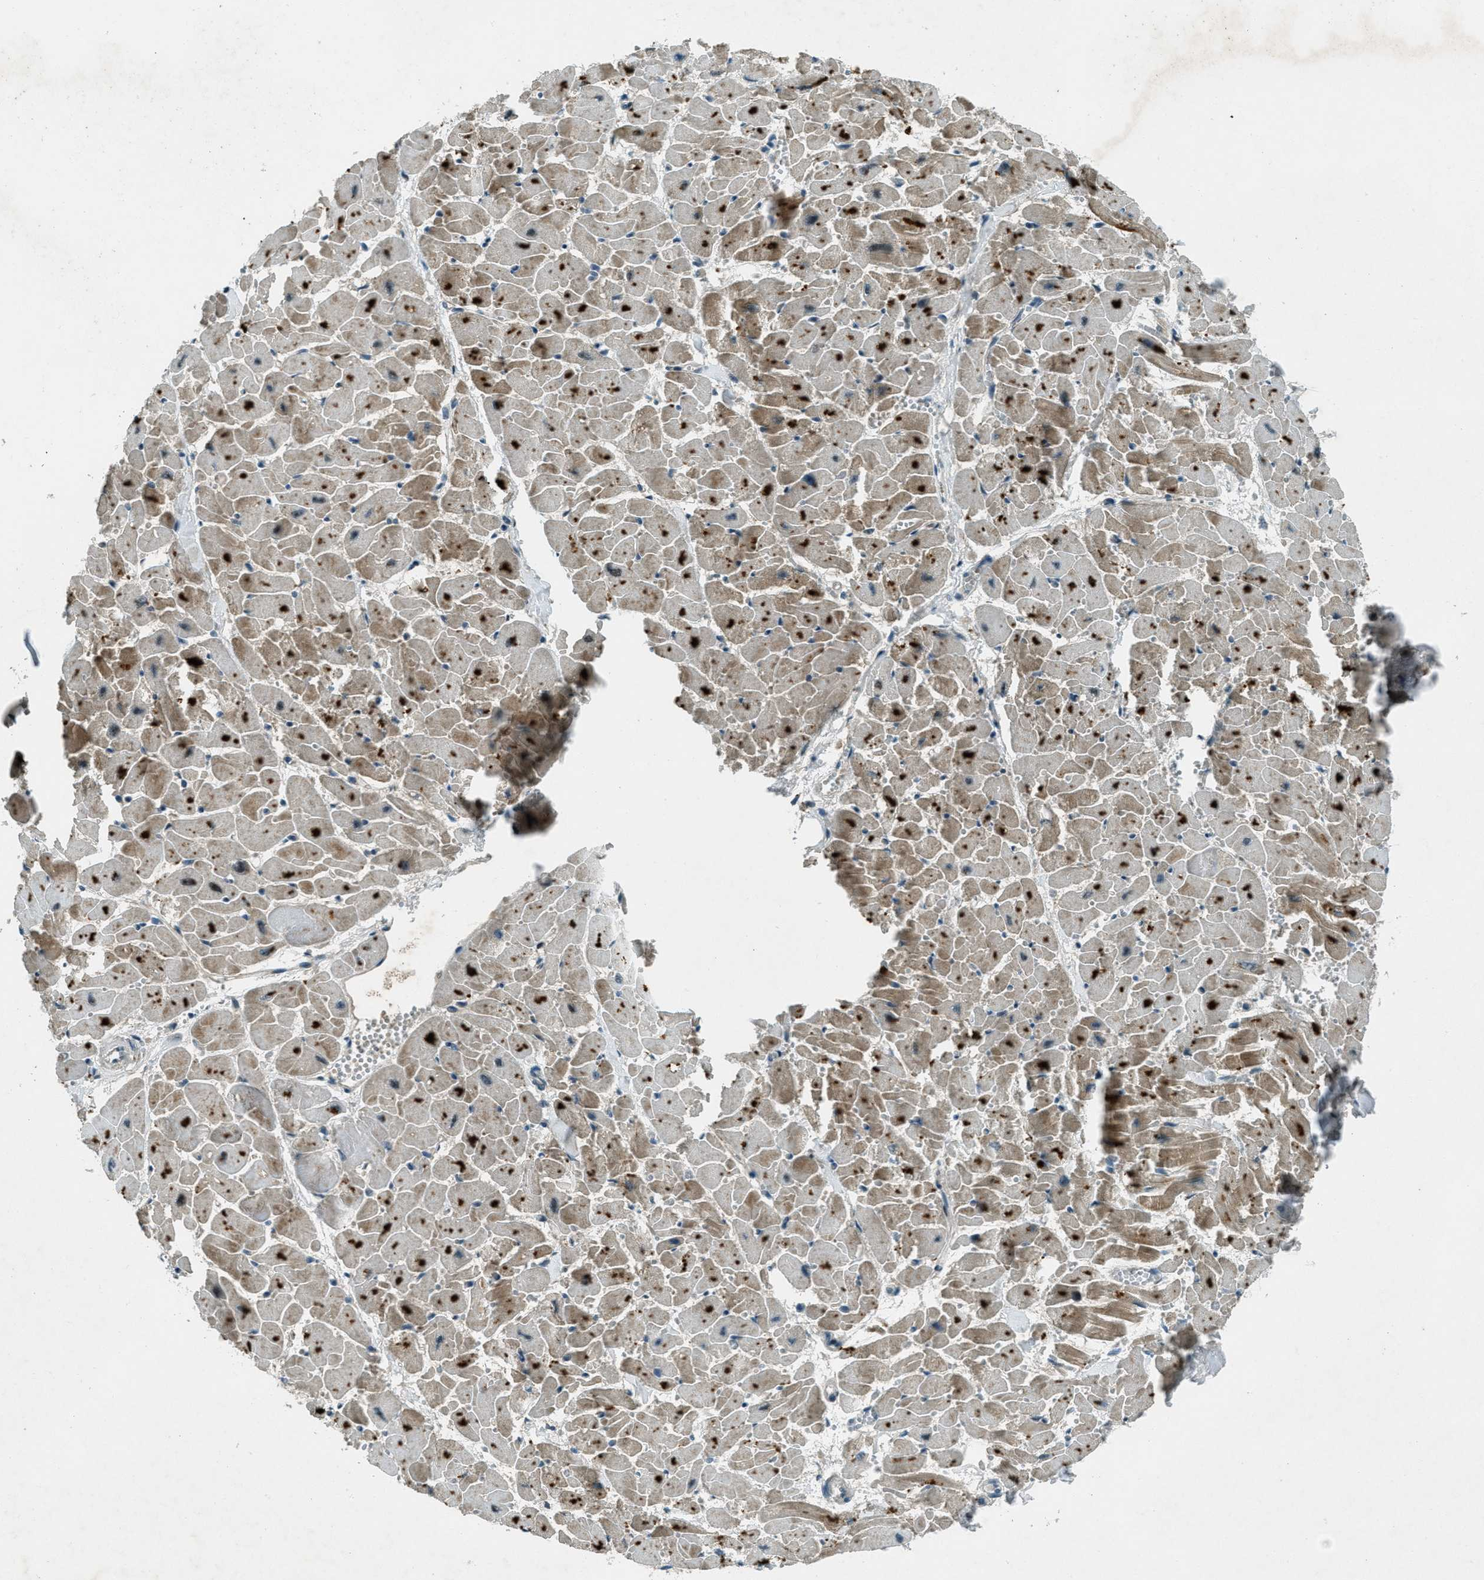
{"staining": {"intensity": "strong", "quantity": "25%-75%", "location": "cytoplasmic/membranous"}, "tissue": "heart muscle", "cell_type": "Cardiomyocytes", "image_type": "normal", "snomed": [{"axis": "morphology", "description": "Normal tissue, NOS"}, {"axis": "topography", "description": "Heart"}], "caption": "Strong cytoplasmic/membranous protein positivity is identified in approximately 25%-75% of cardiomyocytes in heart muscle.", "gene": "STK11", "patient": {"sex": "female", "age": 19}}